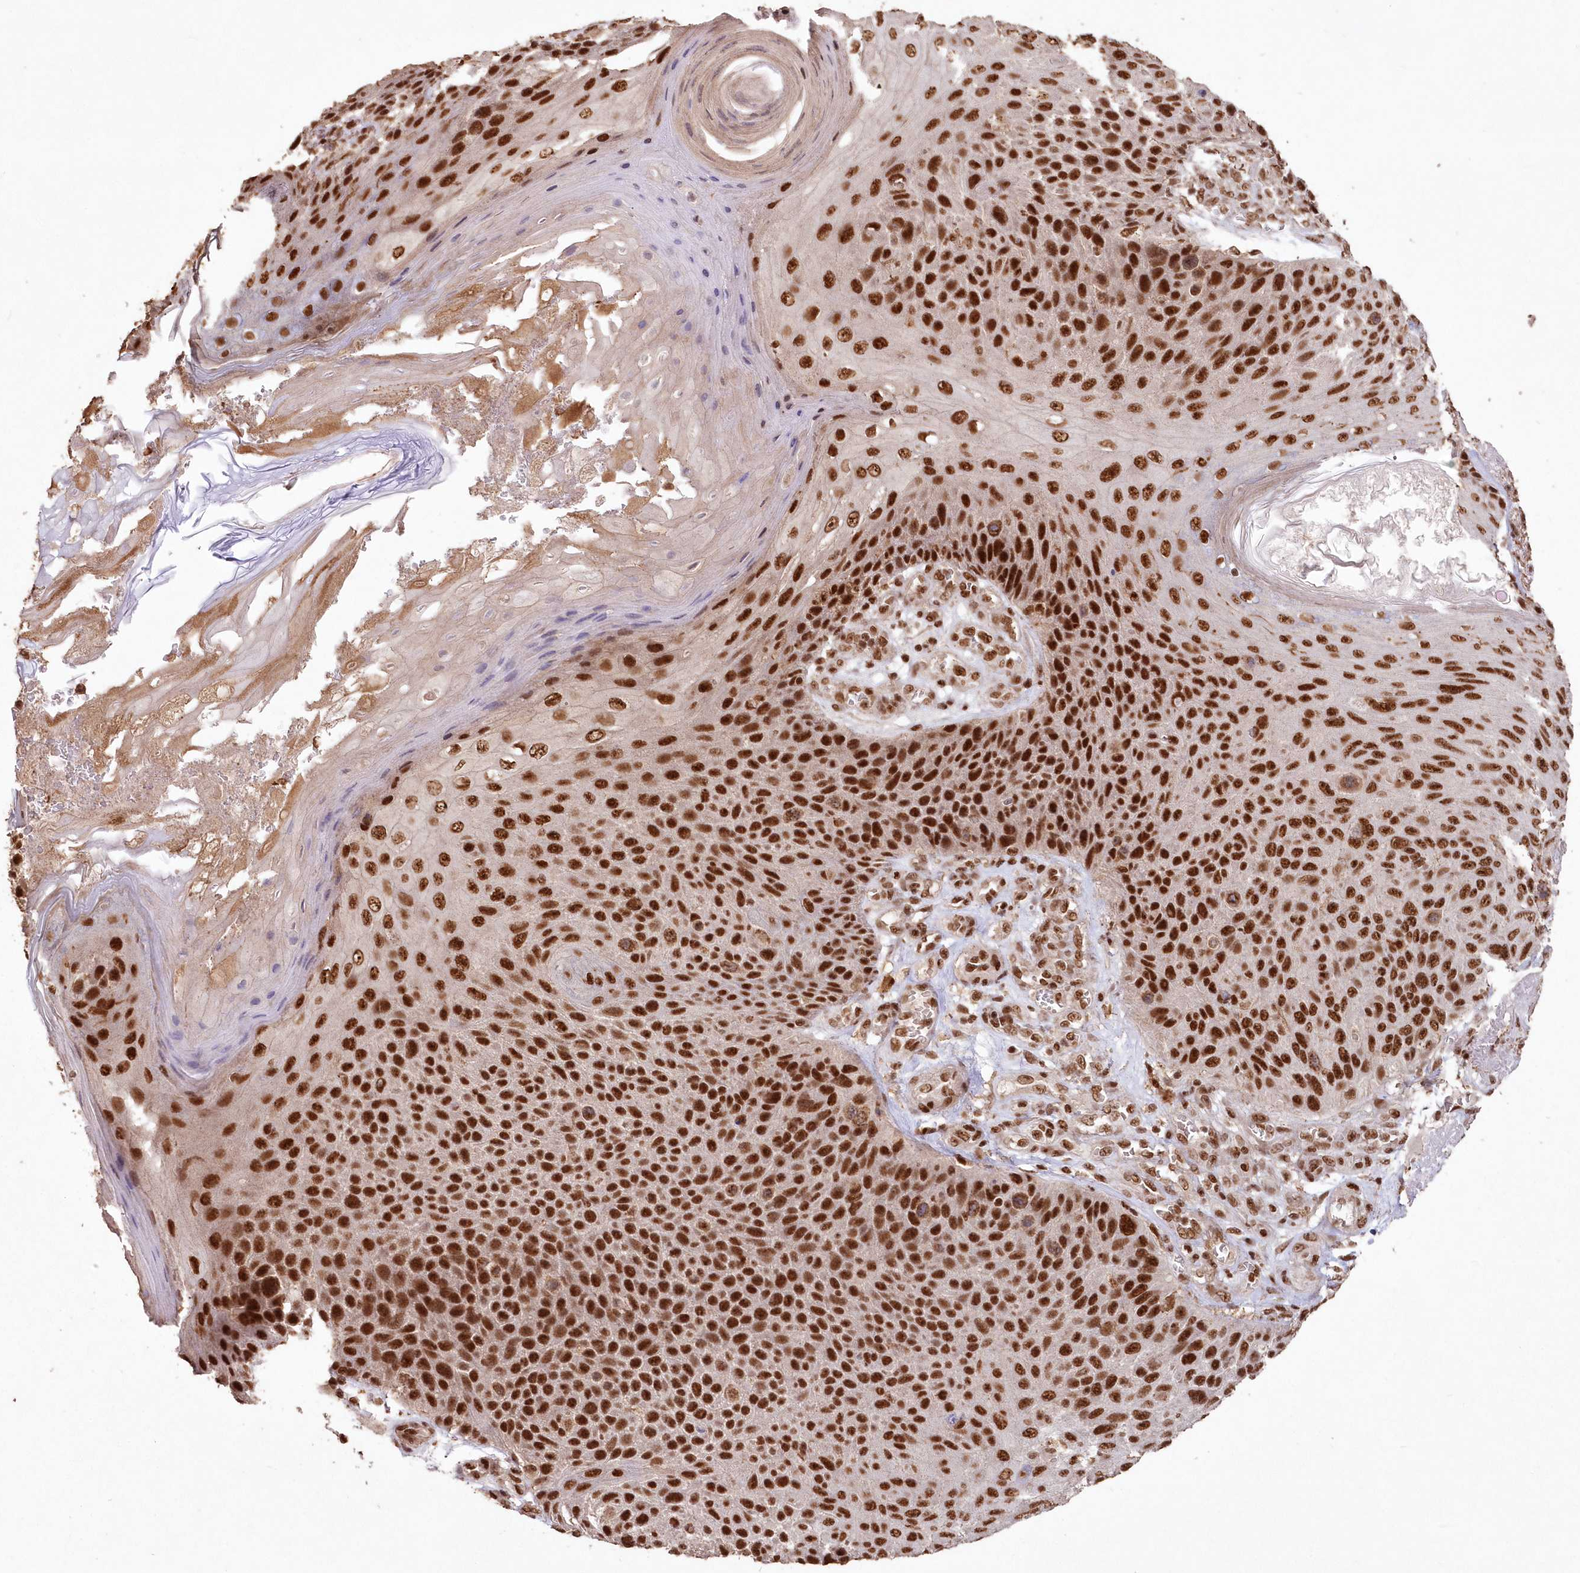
{"staining": {"intensity": "strong", "quantity": ">75%", "location": "nuclear"}, "tissue": "skin cancer", "cell_type": "Tumor cells", "image_type": "cancer", "snomed": [{"axis": "morphology", "description": "Squamous cell carcinoma, NOS"}, {"axis": "topography", "description": "Skin"}], "caption": "Tumor cells exhibit strong nuclear expression in about >75% of cells in skin squamous cell carcinoma. The protein of interest is shown in brown color, while the nuclei are stained blue.", "gene": "PDS5A", "patient": {"sex": "female", "age": 88}}